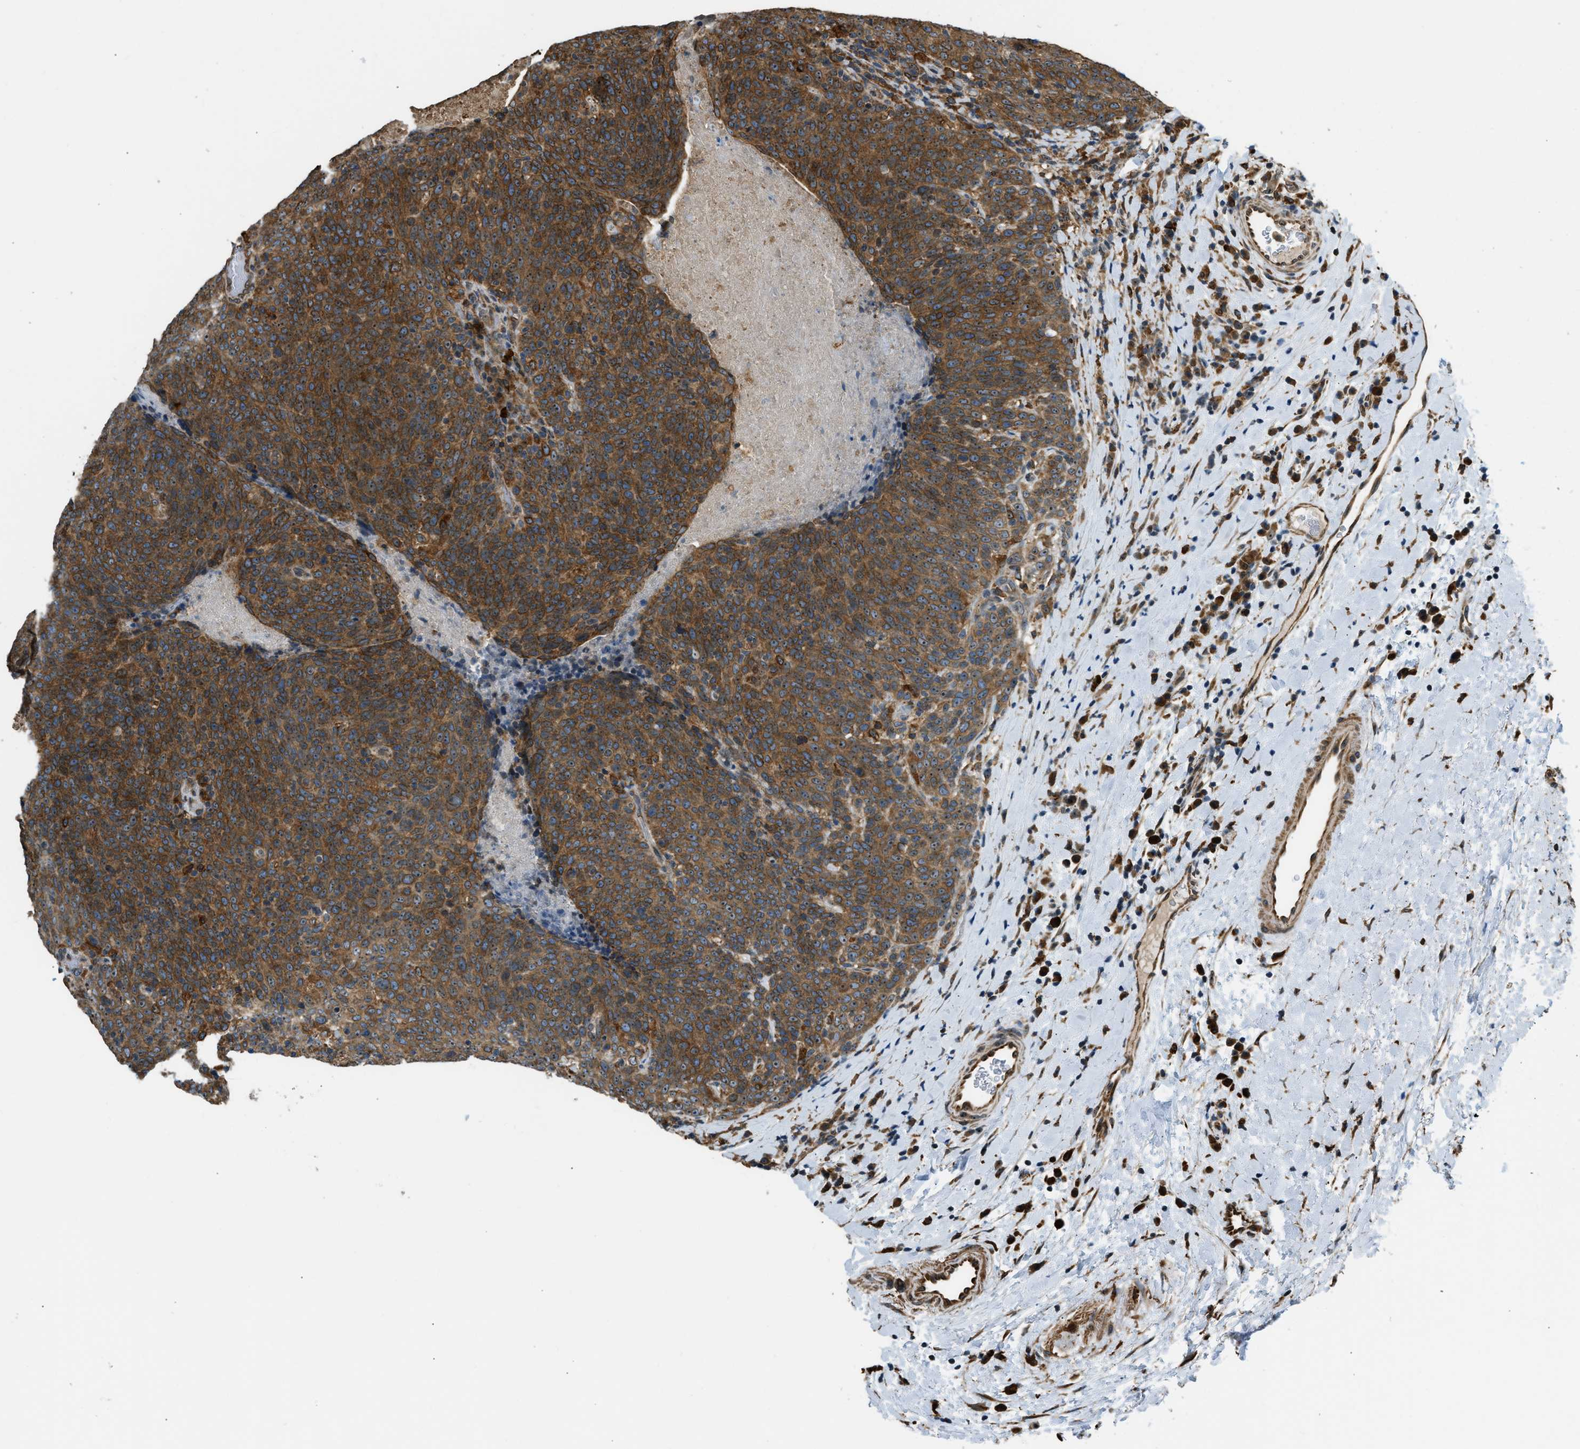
{"staining": {"intensity": "strong", "quantity": ">75%", "location": "cytoplasmic/membranous"}, "tissue": "head and neck cancer", "cell_type": "Tumor cells", "image_type": "cancer", "snomed": [{"axis": "morphology", "description": "Squamous cell carcinoma, NOS"}, {"axis": "morphology", "description": "Squamous cell carcinoma, metastatic, NOS"}, {"axis": "topography", "description": "Lymph node"}, {"axis": "topography", "description": "Head-Neck"}], "caption": "Strong cytoplasmic/membranous protein positivity is present in about >75% of tumor cells in head and neck cancer (squamous cell carcinoma).", "gene": "OS9", "patient": {"sex": "male", "age": 62}}